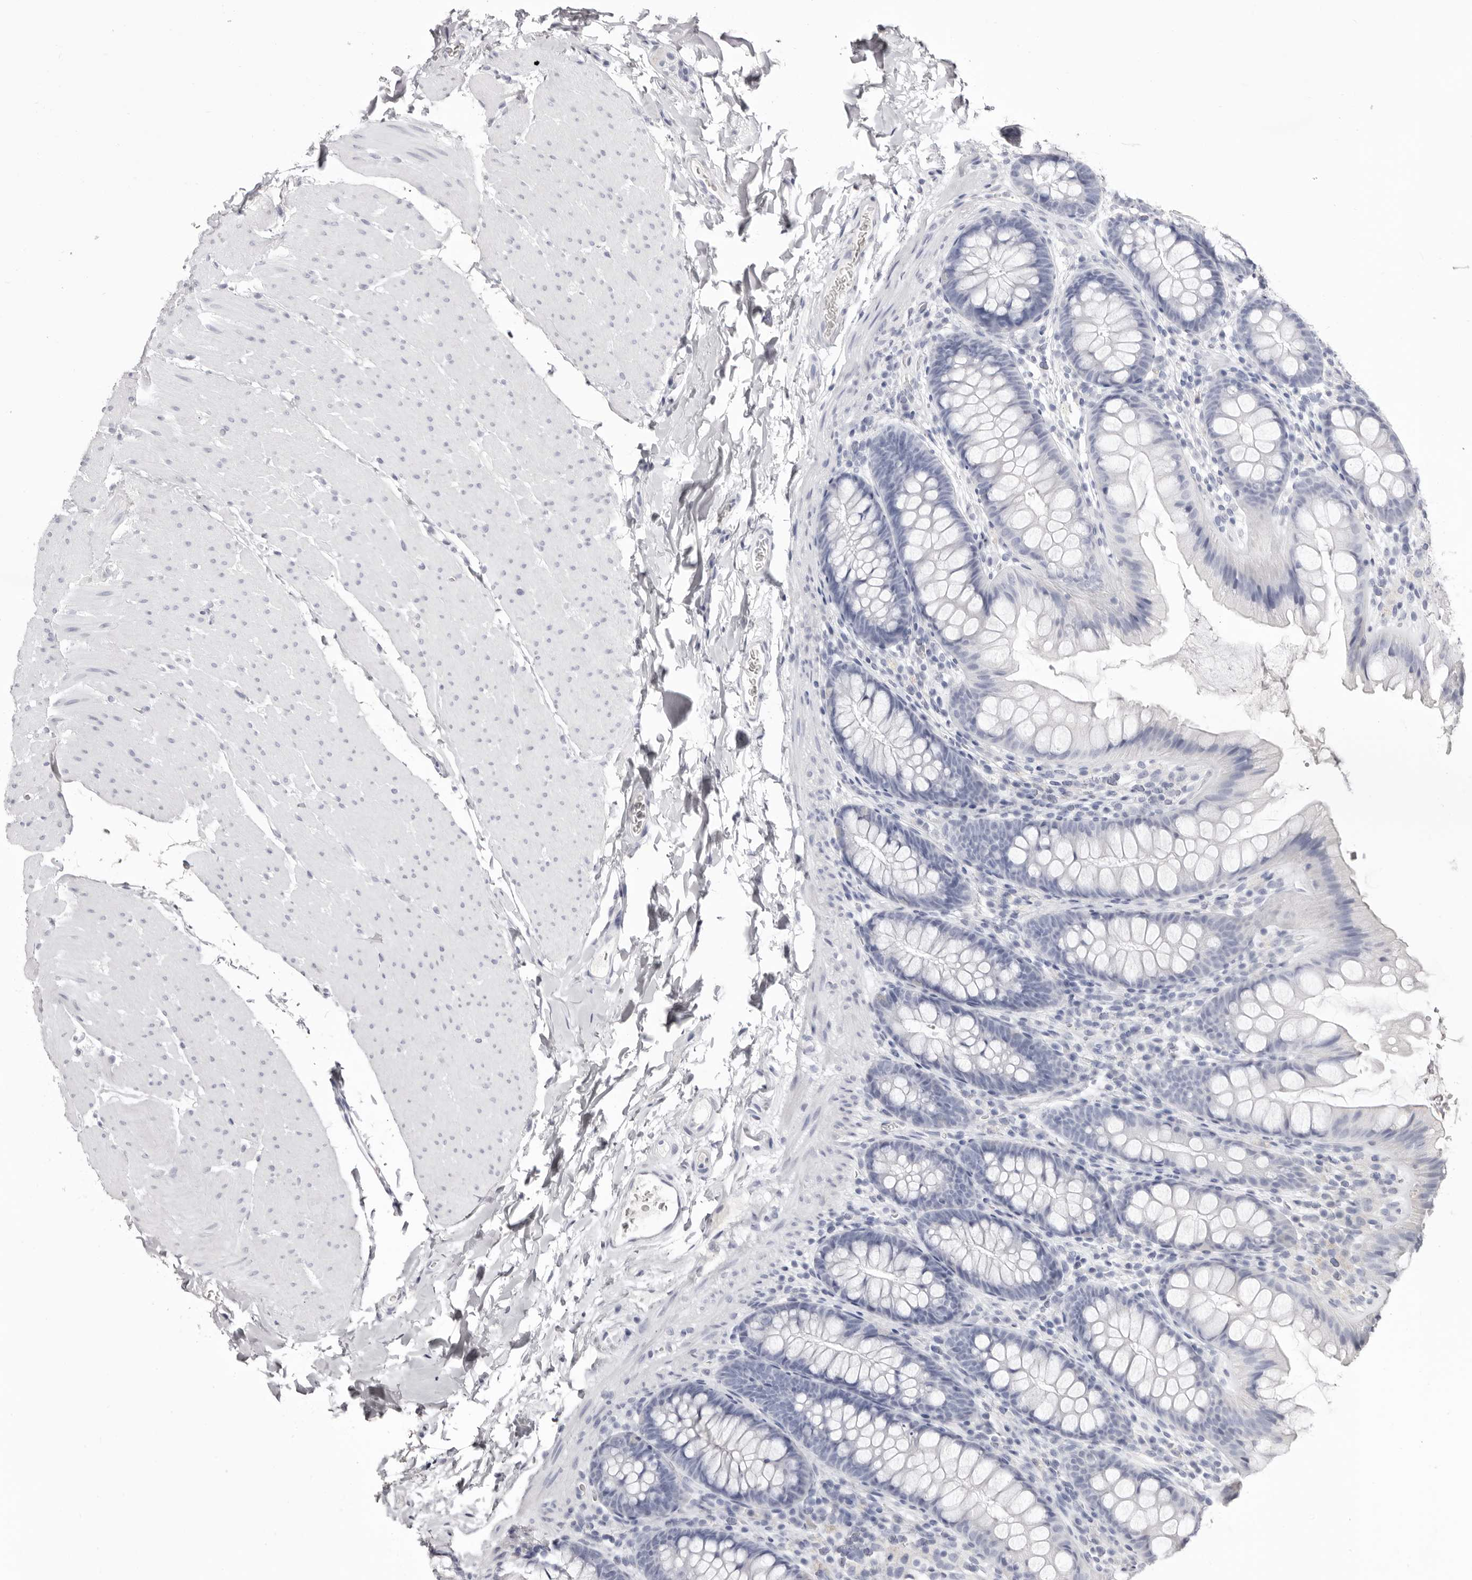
{"staining": {"intensity": "negative", "quantity": "none", "location": "none"}, "tissue": "colon", "cell_type": "Endothelial cells", "image_type": "normal", "snomed": [{"axis": "morphology", "description": "Normal tissue, NOS"}, {"axis": "topography", "description": "Colon"}], "caption": "DAB immunohistochemical staining of unremarkable human colon shows no significant expression in endothelial cells. (Immunohistochemistry (ihc), brightfield microscopy, high magnification).", "gene": "LPO", "patient": {"sex": "female", "age": 62}}